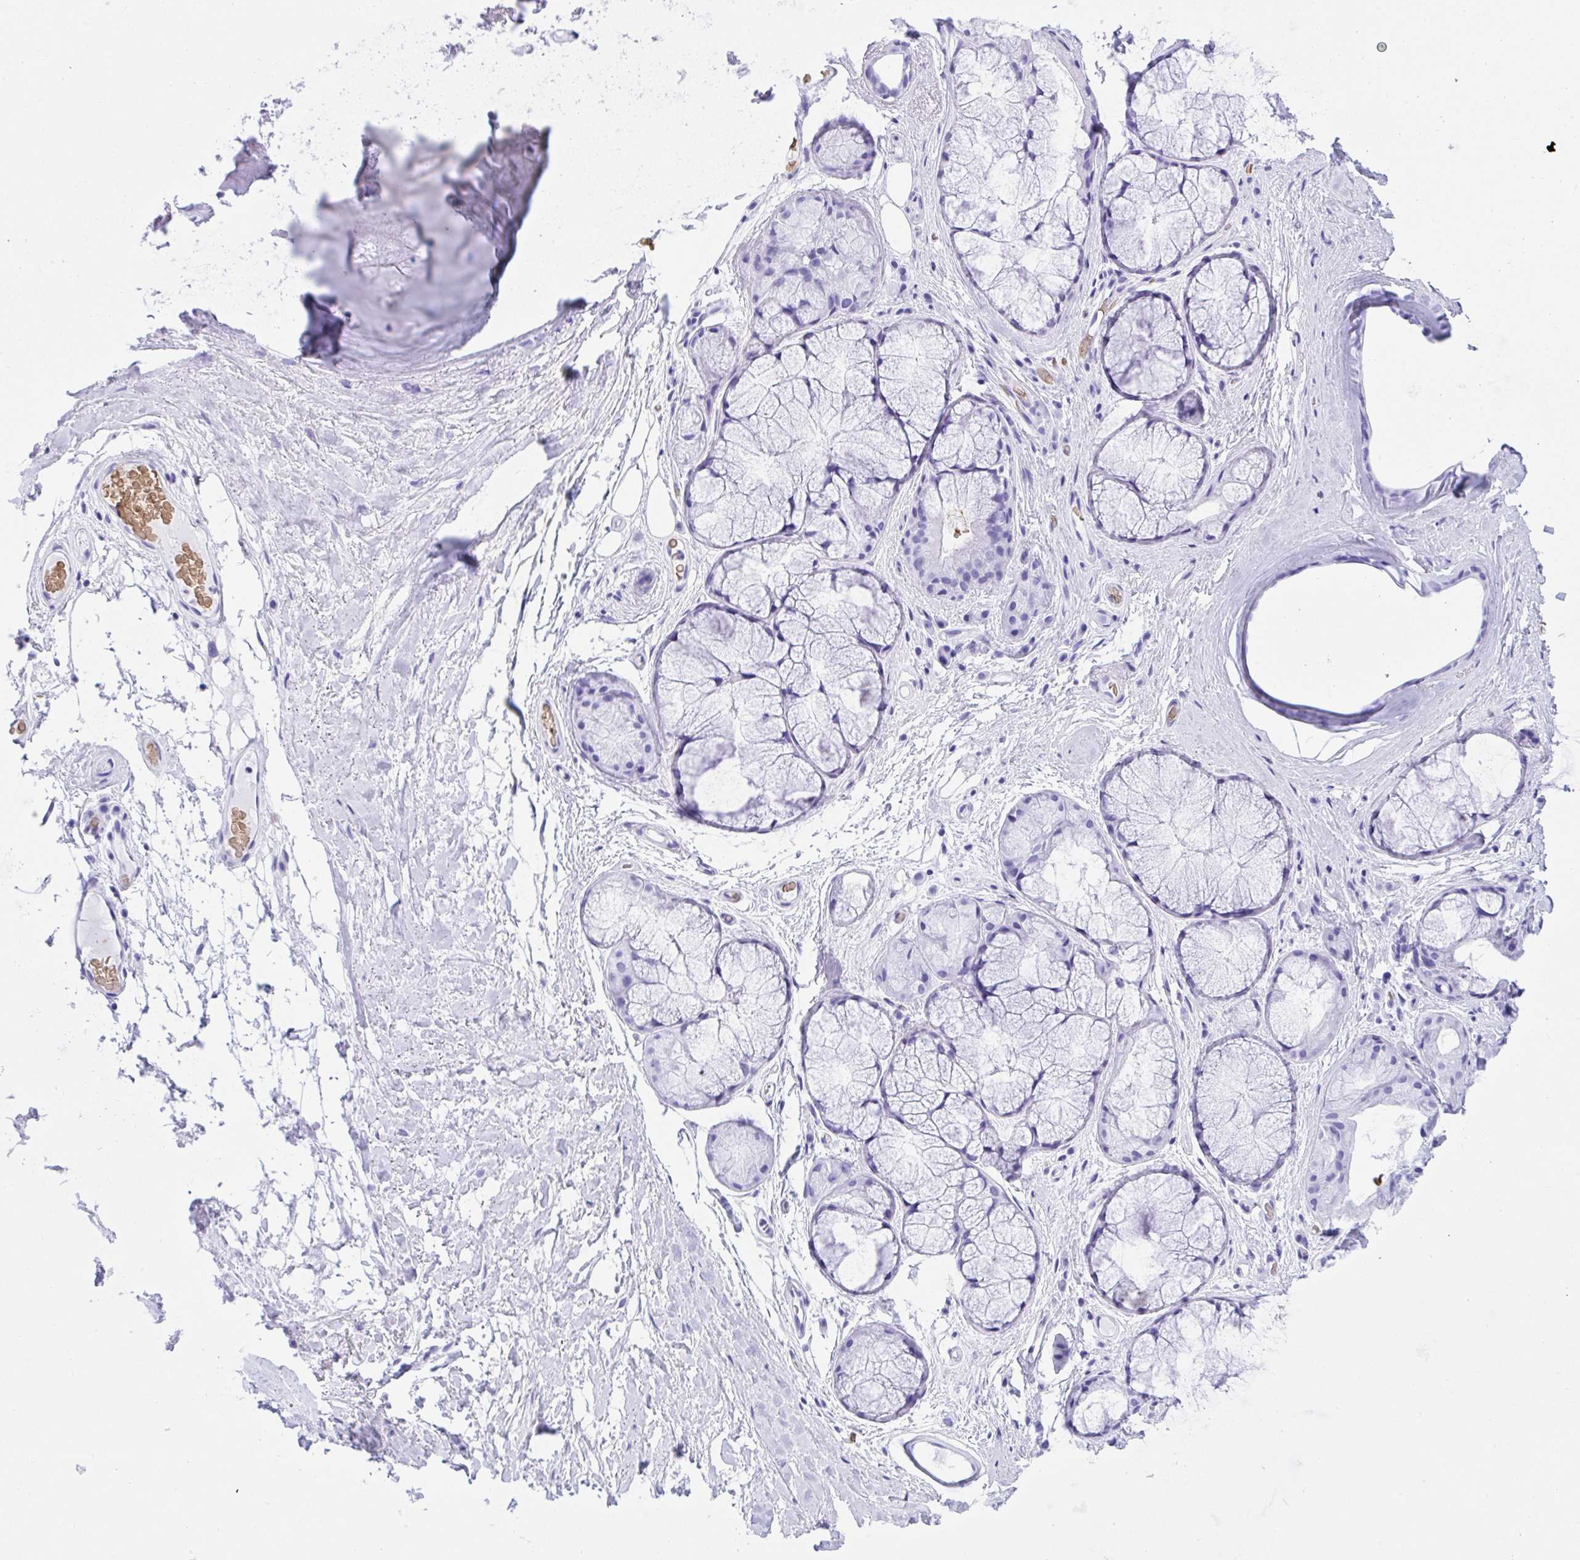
{"staining": {"intensity": "negative", "quantity": "none", "location": "none"}, "tissue": "soft tissue", "cell_type": "Chondrocytes", "image_type": "normal", "snomed": [{"axis": "morphology", "description": "Normal tissue, NOS"}, {"axis": "topography", "description": "Lymph node"}, {"axis": "topography", "description": "Cartilage tissue"}, {"axis": "topography", "description": "Nasopharynx"}], "caption": "Immunohistochemistry histopathology image of unremarkable soft tissue: human soft tissue stained with DAB (3,3'-diaminobenzidine) reveals no significant protein staining in chondrocytes.", "gene": "ANK1", "patient": {"sex": "male", "age": 63}}